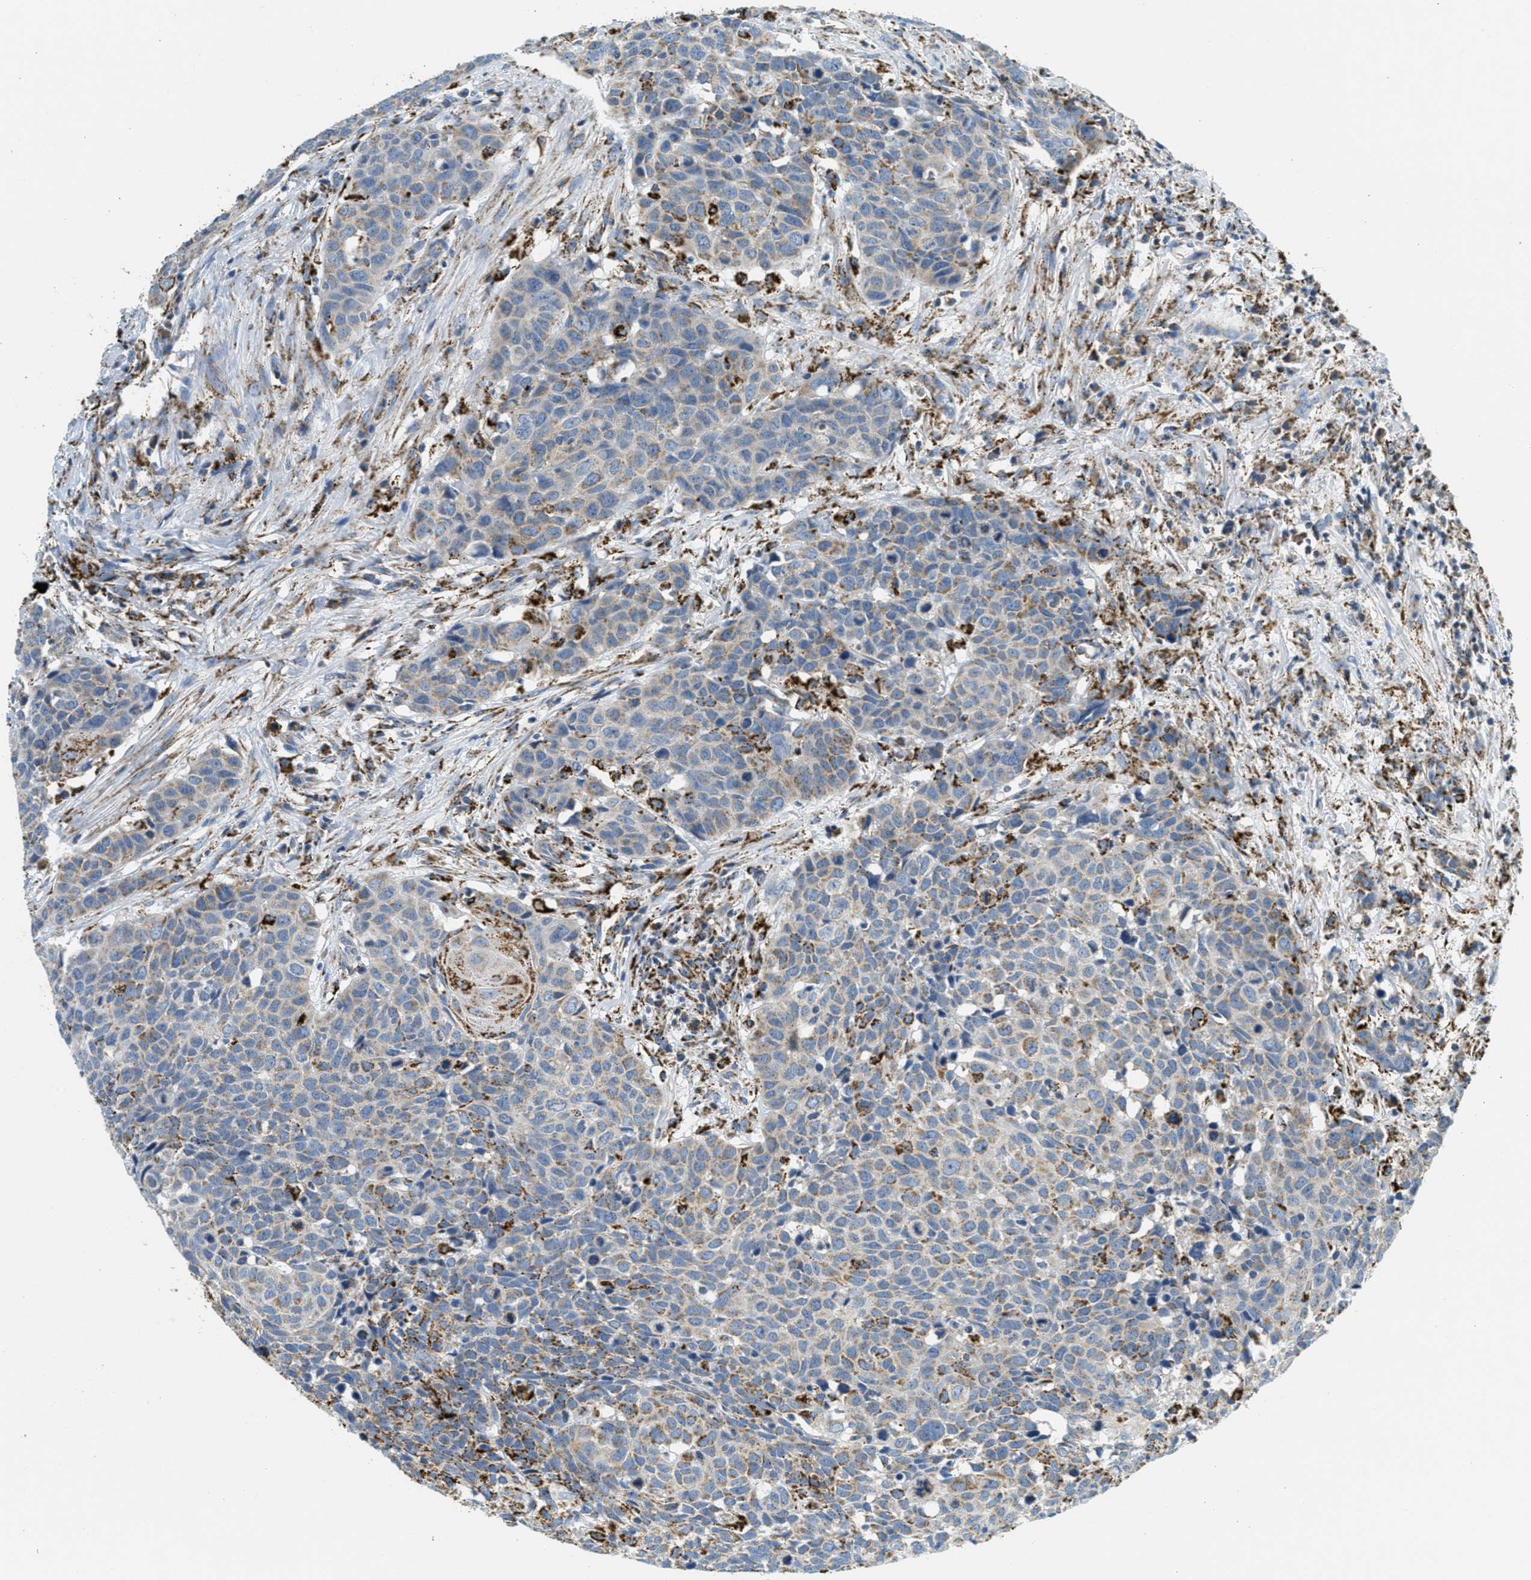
{"staining": {"intensity": "moderate", "quantity": "<25%", "location": "cytoplasmic/membranous"}, "tissue": "head and neck cancer", "cell_type": "Tumor cells", "image_type": "cancer", "snomed": [{"axis": "morphology", "description": "Squamous cell carcinoma, NOS"}, {"axis": "topography", "description": "Head-Neck"}], "caption": "Immunohistochemical staining of squamous cell carcinoma (head and neck) shows low levels of moderate cytoplasmic/membranous staining in about <25% of tumor cells.", "gene": "HLCS", "patient": {"sex": "male", "age": 66}}